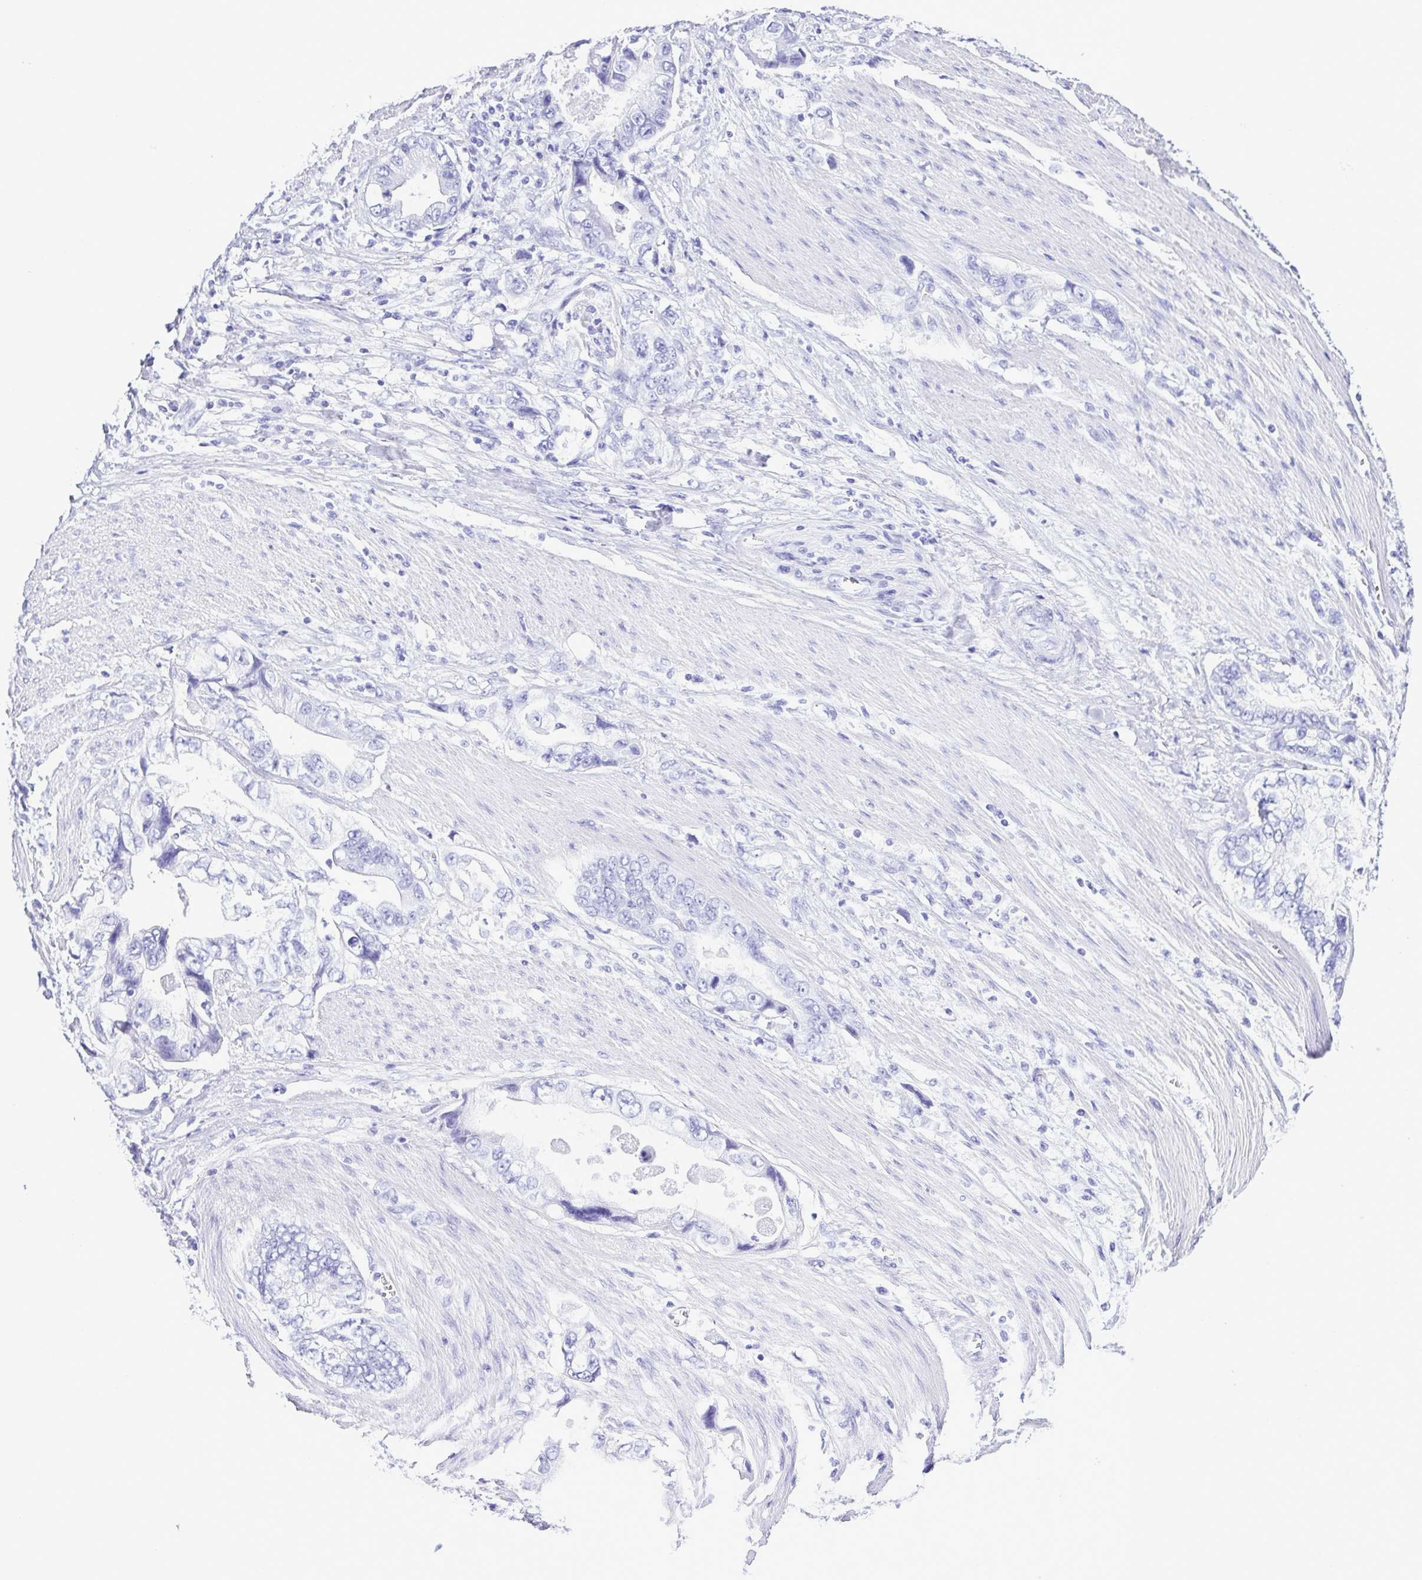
{"staining": {"intensity": "negative", "quantity": "none", "location": "none"}, "tissue": "stomach cancer", "cell_type": "Tumor cells", "image_type": "cancer", "snomed": [{"axis": "morphology", "description": "Adenocarcinoma, NOS"}, {"axis": "topography", "description": "Pancreas"}, {"axis": "topography", "description": "Stomach, upper"}], "caption": "The histopathology image displays no staining of tumor cells in adenocarcinoma (stomach).", "gene": "SYT1", "patient": {"sex": "male", "age": 77}}